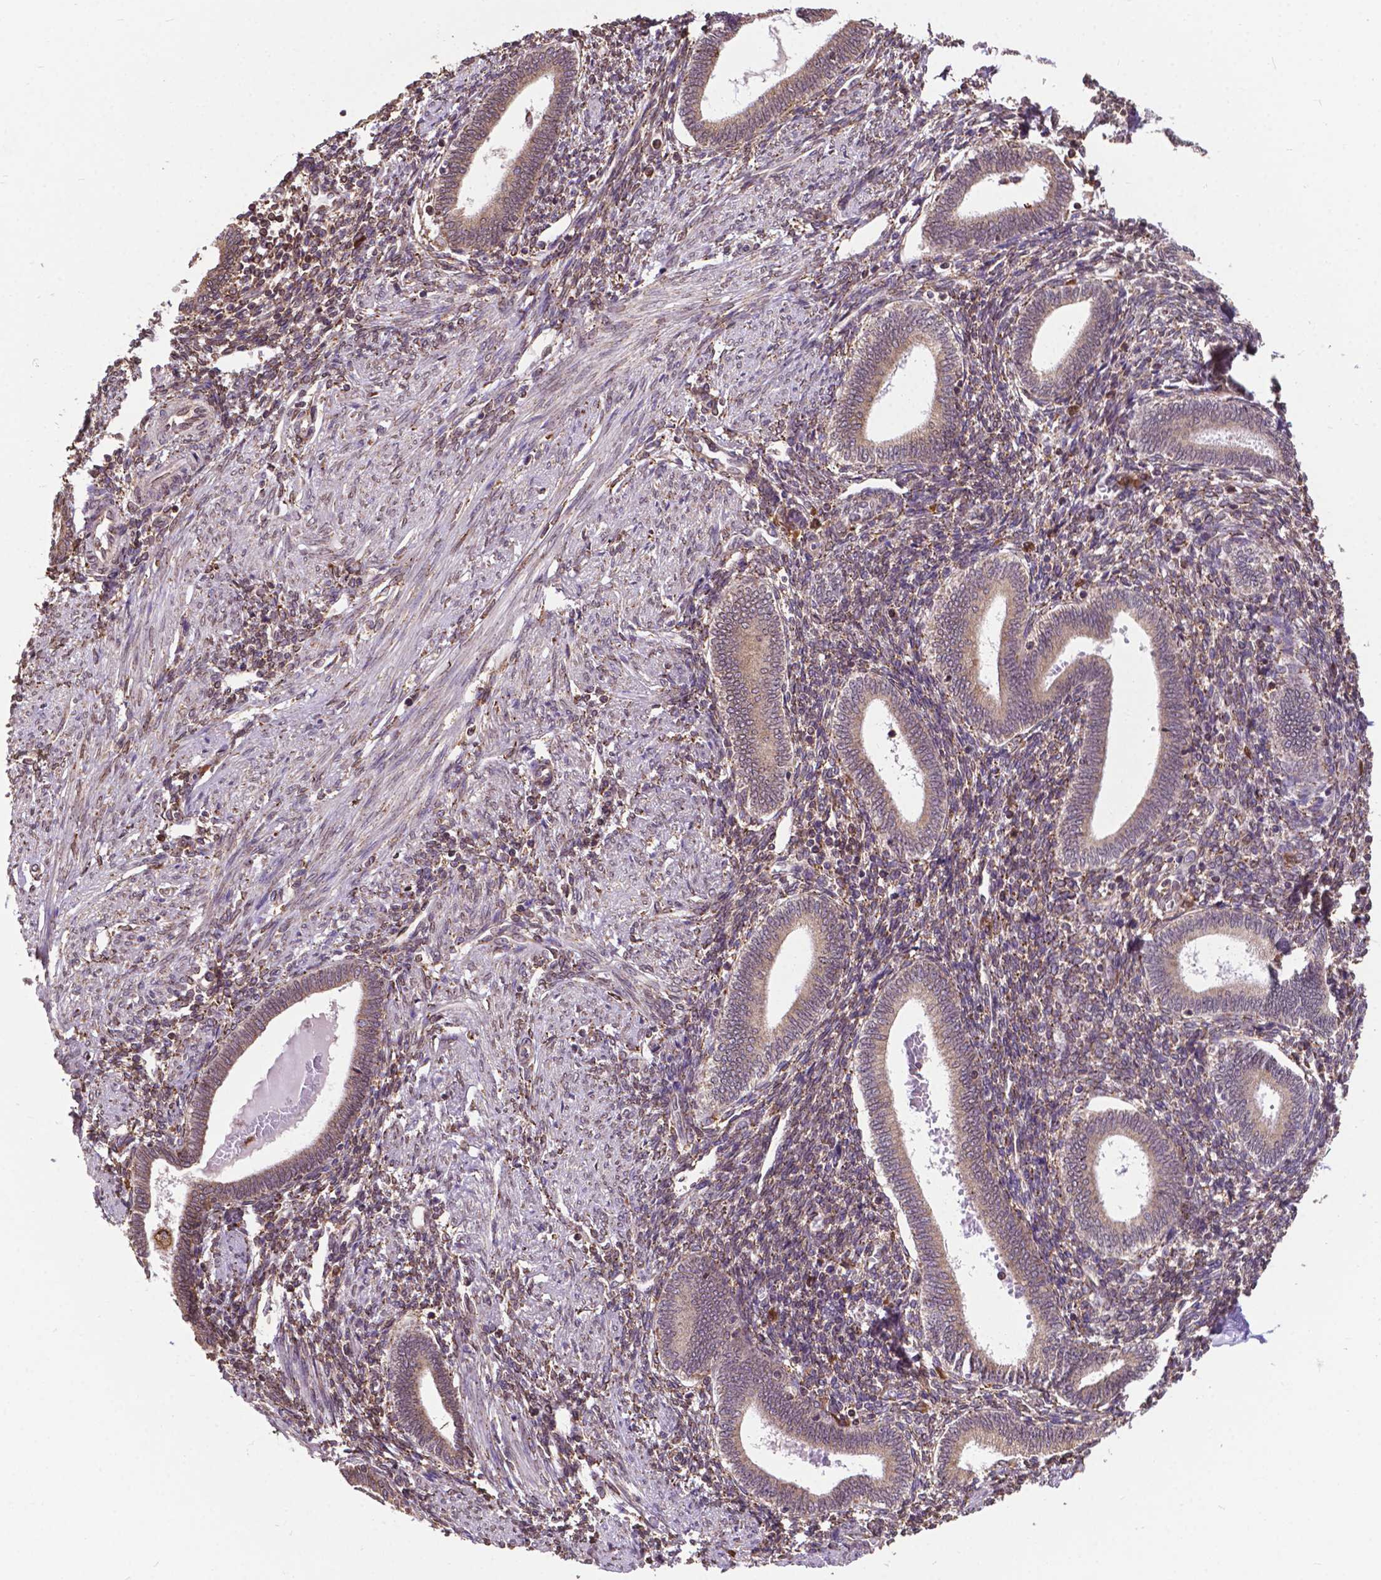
{"staining": {"intensity": "moderate", "quantity": "<25%", "location": "cytoplasmic/membranous"}, "tissue": "endometrium", "cell_type": "Cells in endometrial stroma", "image_type": "normal", "snomed": [{"axis": "morphology", "description": "Normal tissue, NOS"}, {"axis": "topography", "description": "Endometrium"}], "caption": "Protein staining of normal endometrium exhibits moderate cytoplasmic/membranous positivity in about <25% of cells in endometrial stroma. (IHC, brightfield microscopy, high magnification).", "gene": "GANAB", "patient": {"sex": "female", "age": 42}}